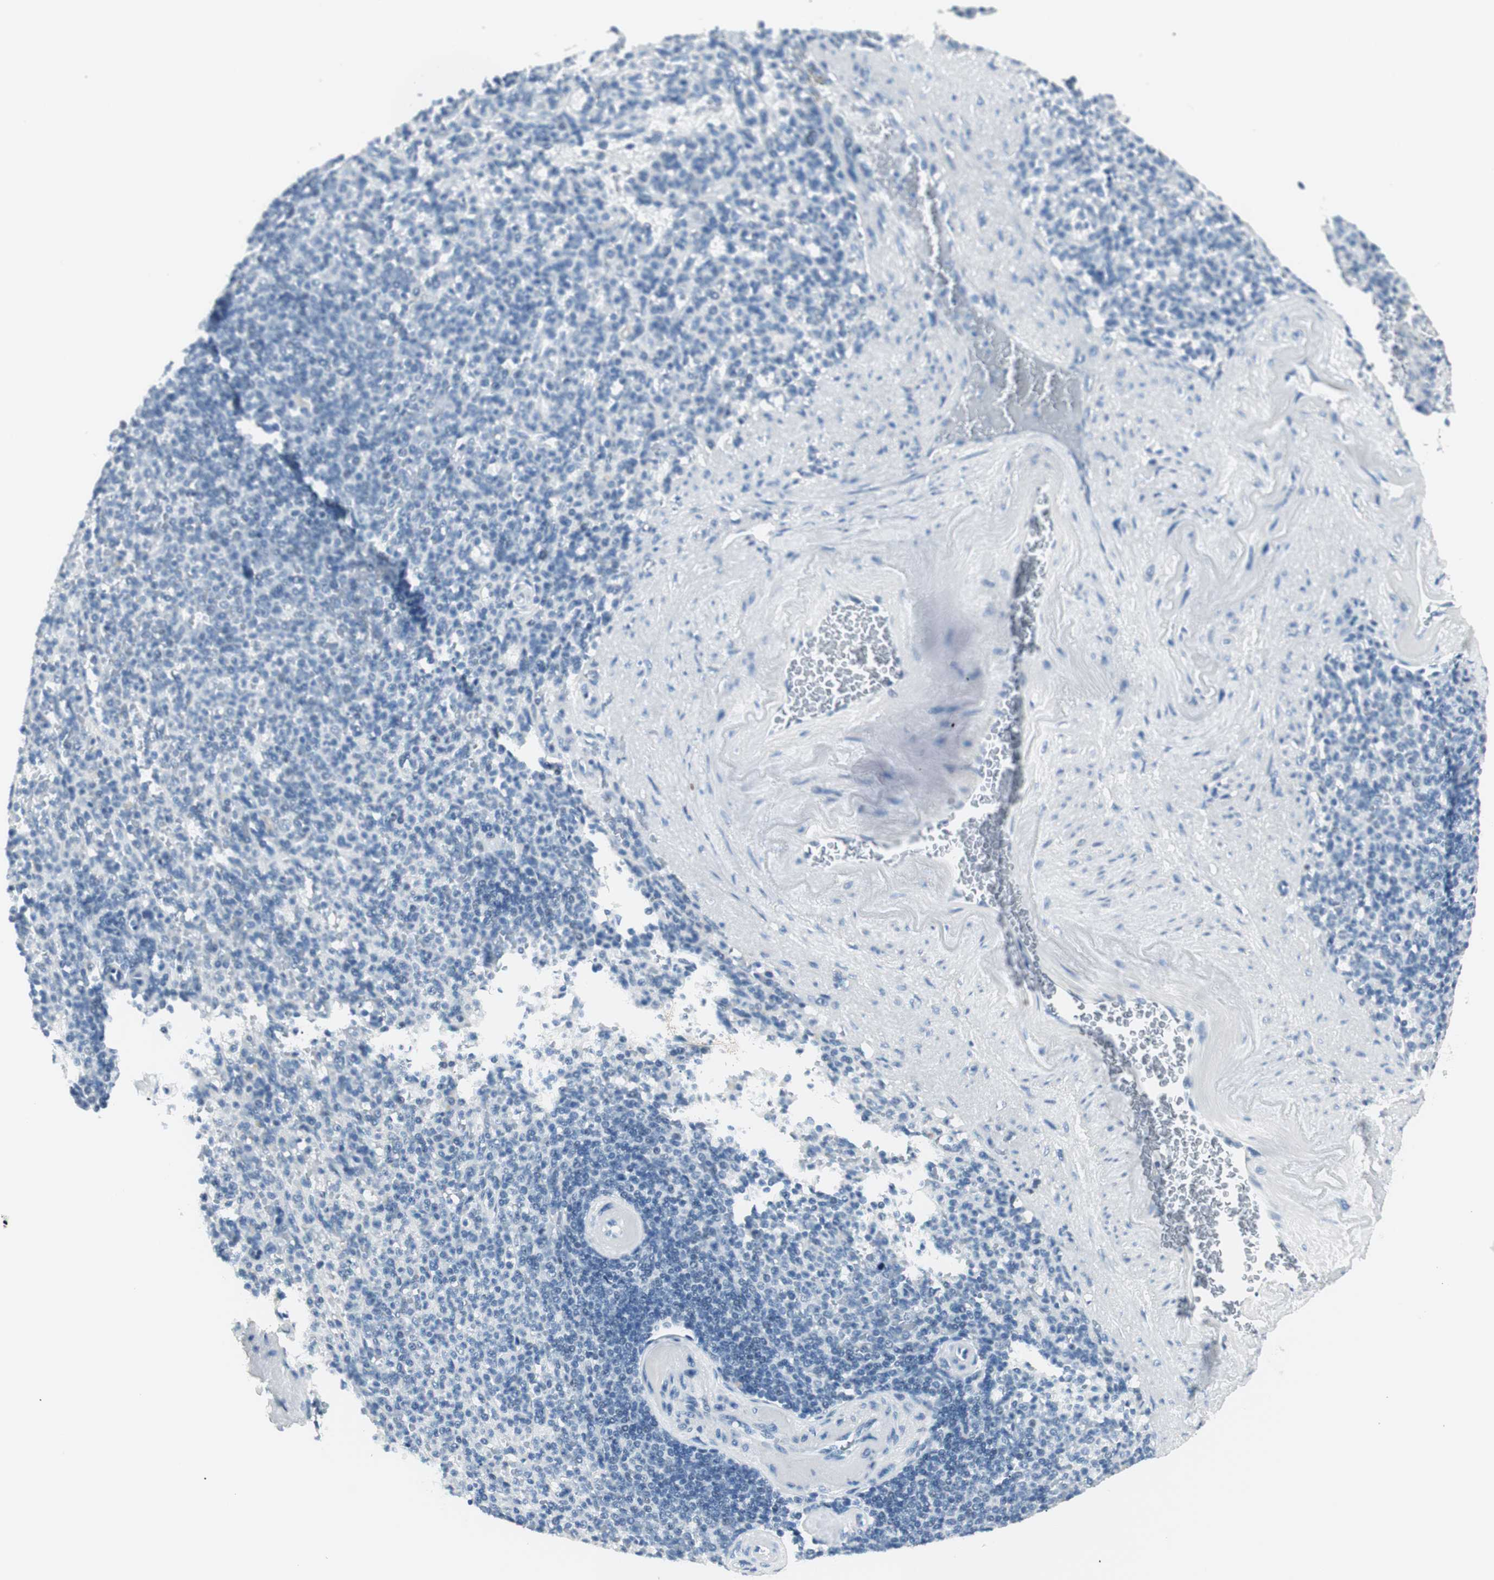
{"staining": {"intensity": "negative", "quantity": "none", "location": "none"}, "tissue": "spleen", "cell_type": "Cells in red pulp", "image_type": "normal", "snomed": [{"axis": "morphology", "description": "Normal tissue, NOS"}, {"axis": "topography", "description": "Spleen"}], "caption": "A high-resolution photomicrograph shows immunohistochemistry (IHC) staining of normal spleen, which shows no significant expression in cells in red pulp.", "gene": "HOXB13", "patient": {"sex": "female", "age": 74}}